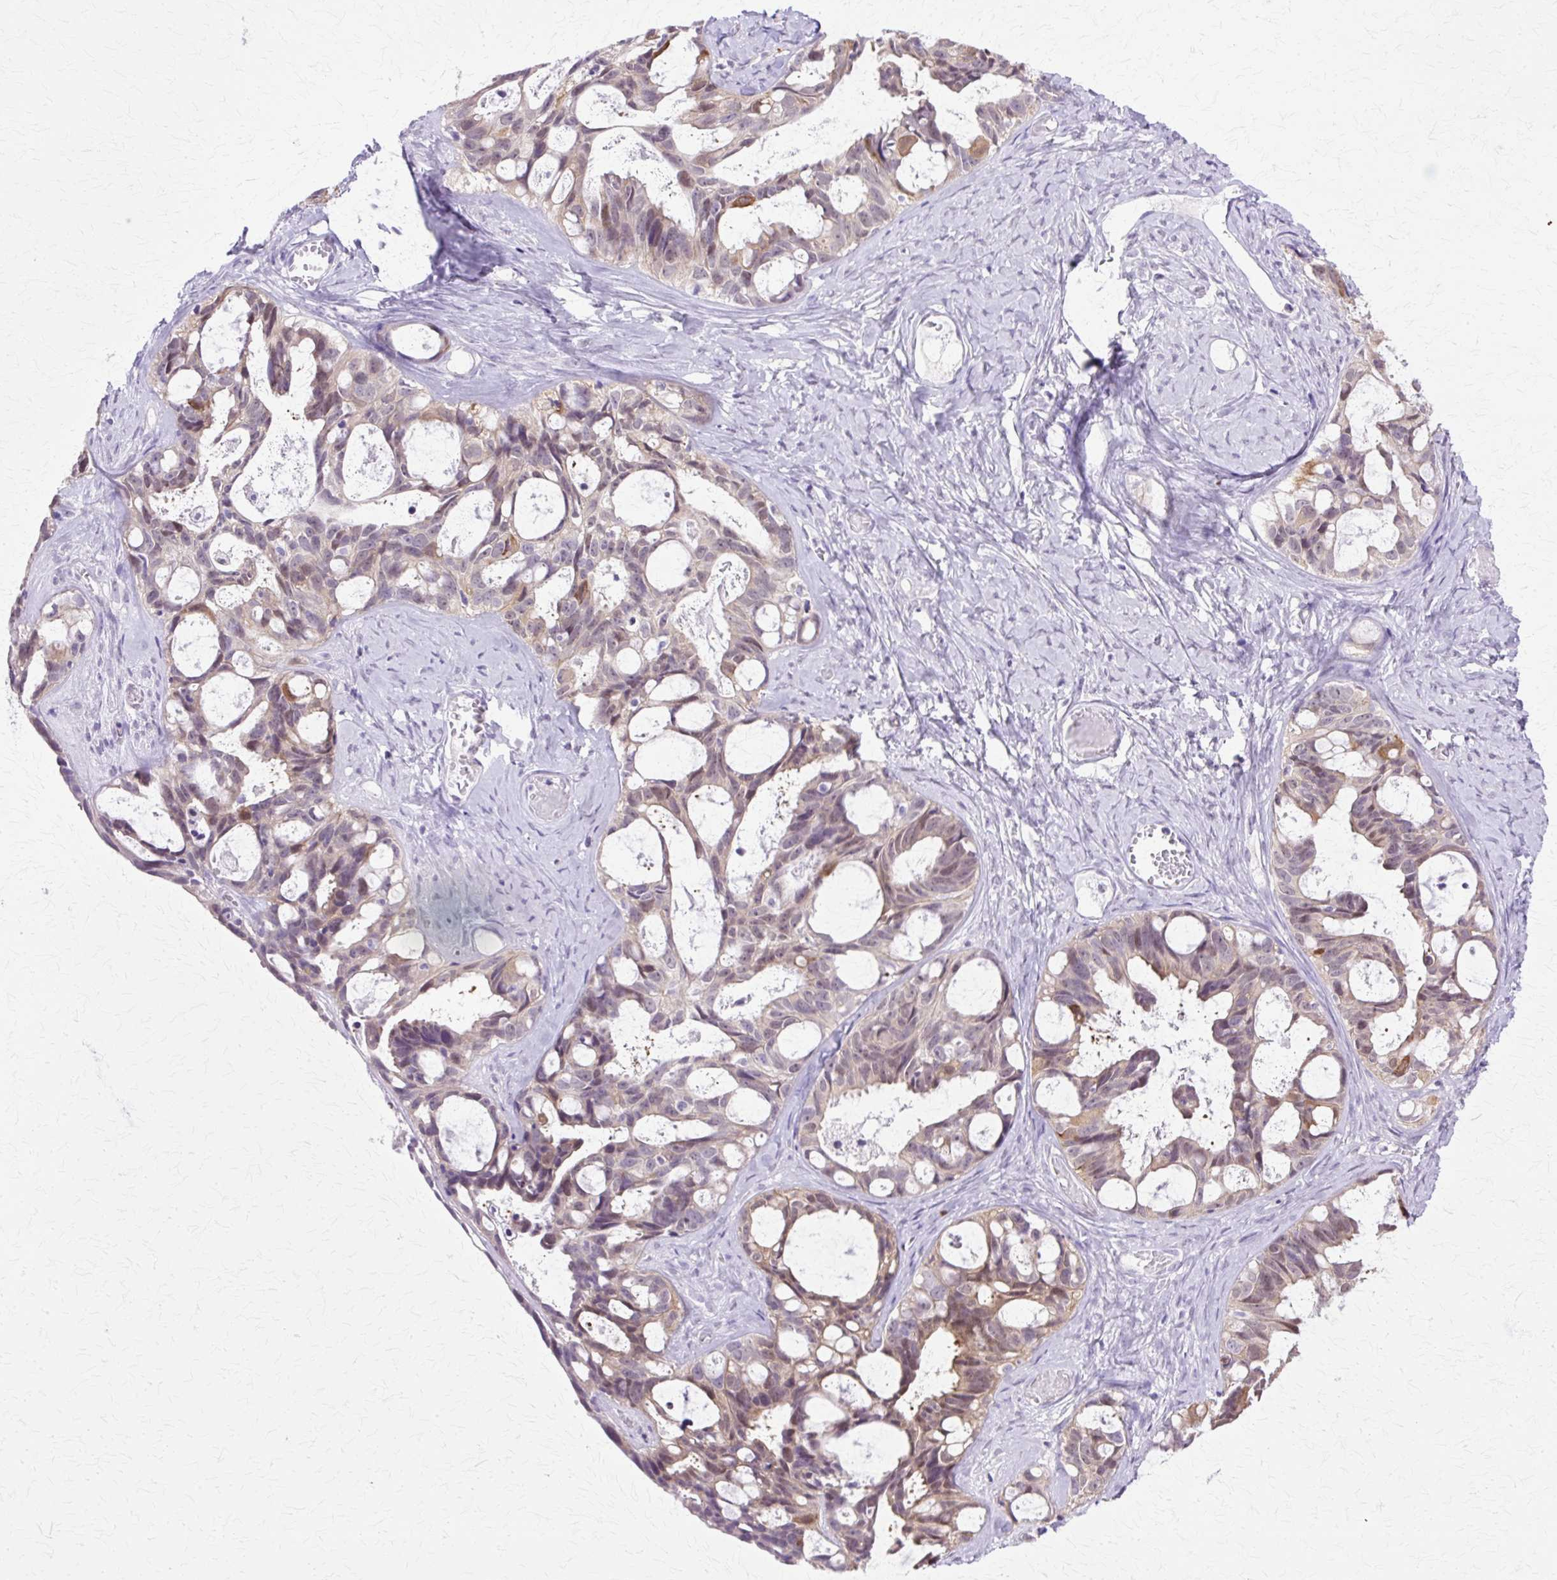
{"staining": {"intensity": "moderate", "quantity": "<25%", "location": "cytoplasmic/membranous,nuclear"}, "tissue": "ovarian cancer", "cell_type": "Tumor cells", "image_type": "cancer", "snomed": [{"axis": "morphology", "description": "Cystadenocarcinoma, serous, NOS"}, {"axis": "topography", "description": "Ovary"}], "caption": "Immunohistochemistry (DAB (3,3'-diaminobenzidine)) staining of human ovarian cancer exhibits moderate cytoplasmic/membranous and nuclear protein staining in about <25% of tumor cells.", "gene": "HSPA8", "patient": {"sex": "female", "age": 69}}